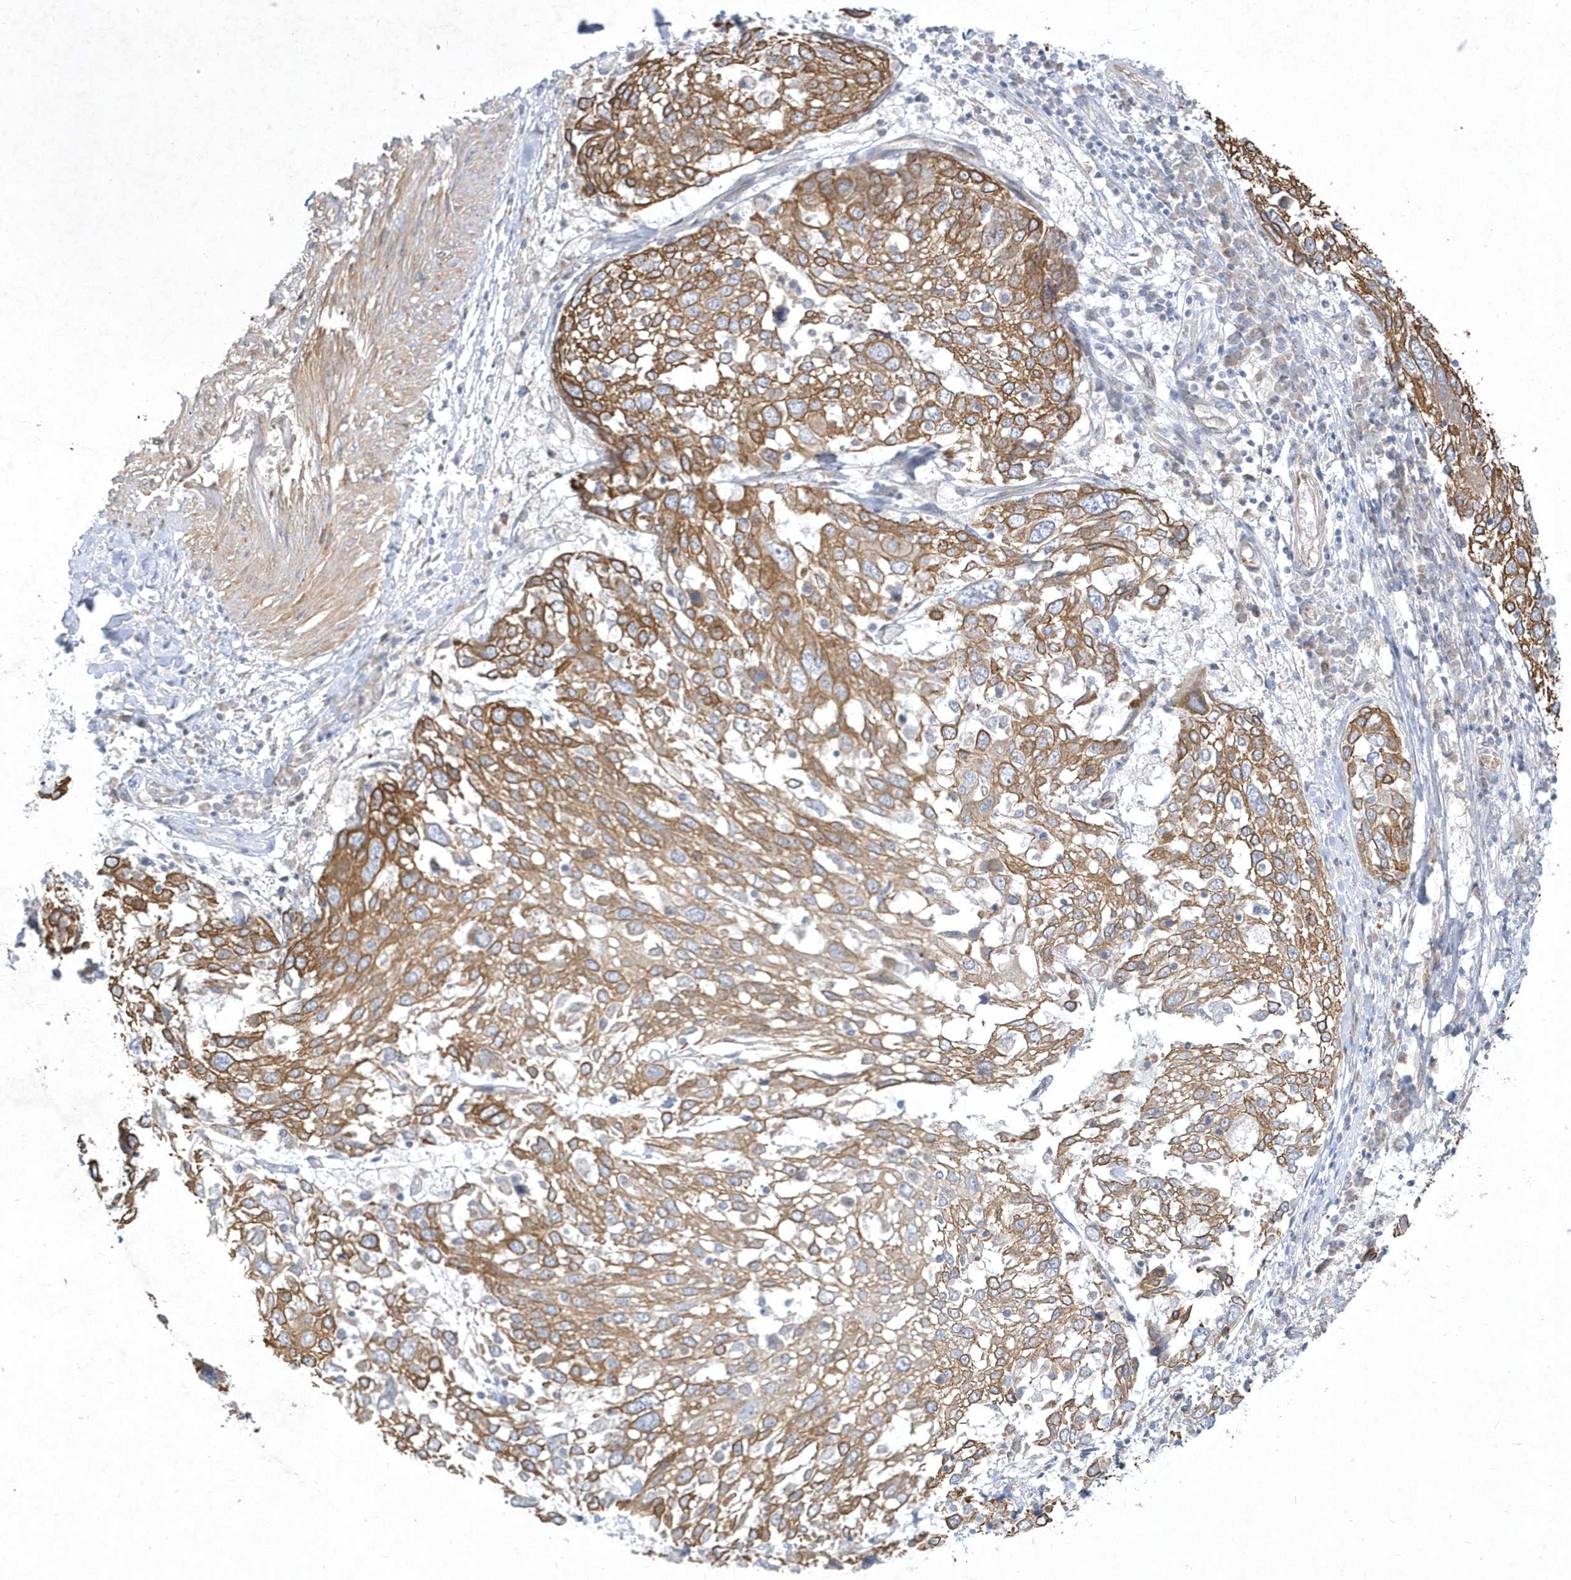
{"staining": {"intensity": "moderate", "quantity": ">75%", "location": "cytoplasmic/membranous"}, "tissue": "lung cancer", "cell_type": "Tumor cells", "image_type": "cancer", "snomed": [{"axis": "morphology", "description": "Squamous cell carcinoma, NOS"}, {"axis": "topography", "description": "Lung"}], "caption": "The micrograph reveals staining of lung squamous cell carcinoma, revealing moderate cytoplasmic/membranous protein expression (brown color) within tumor cells.", "gene": "LARS1", "patient": {"sex": "male", "age": 65}}